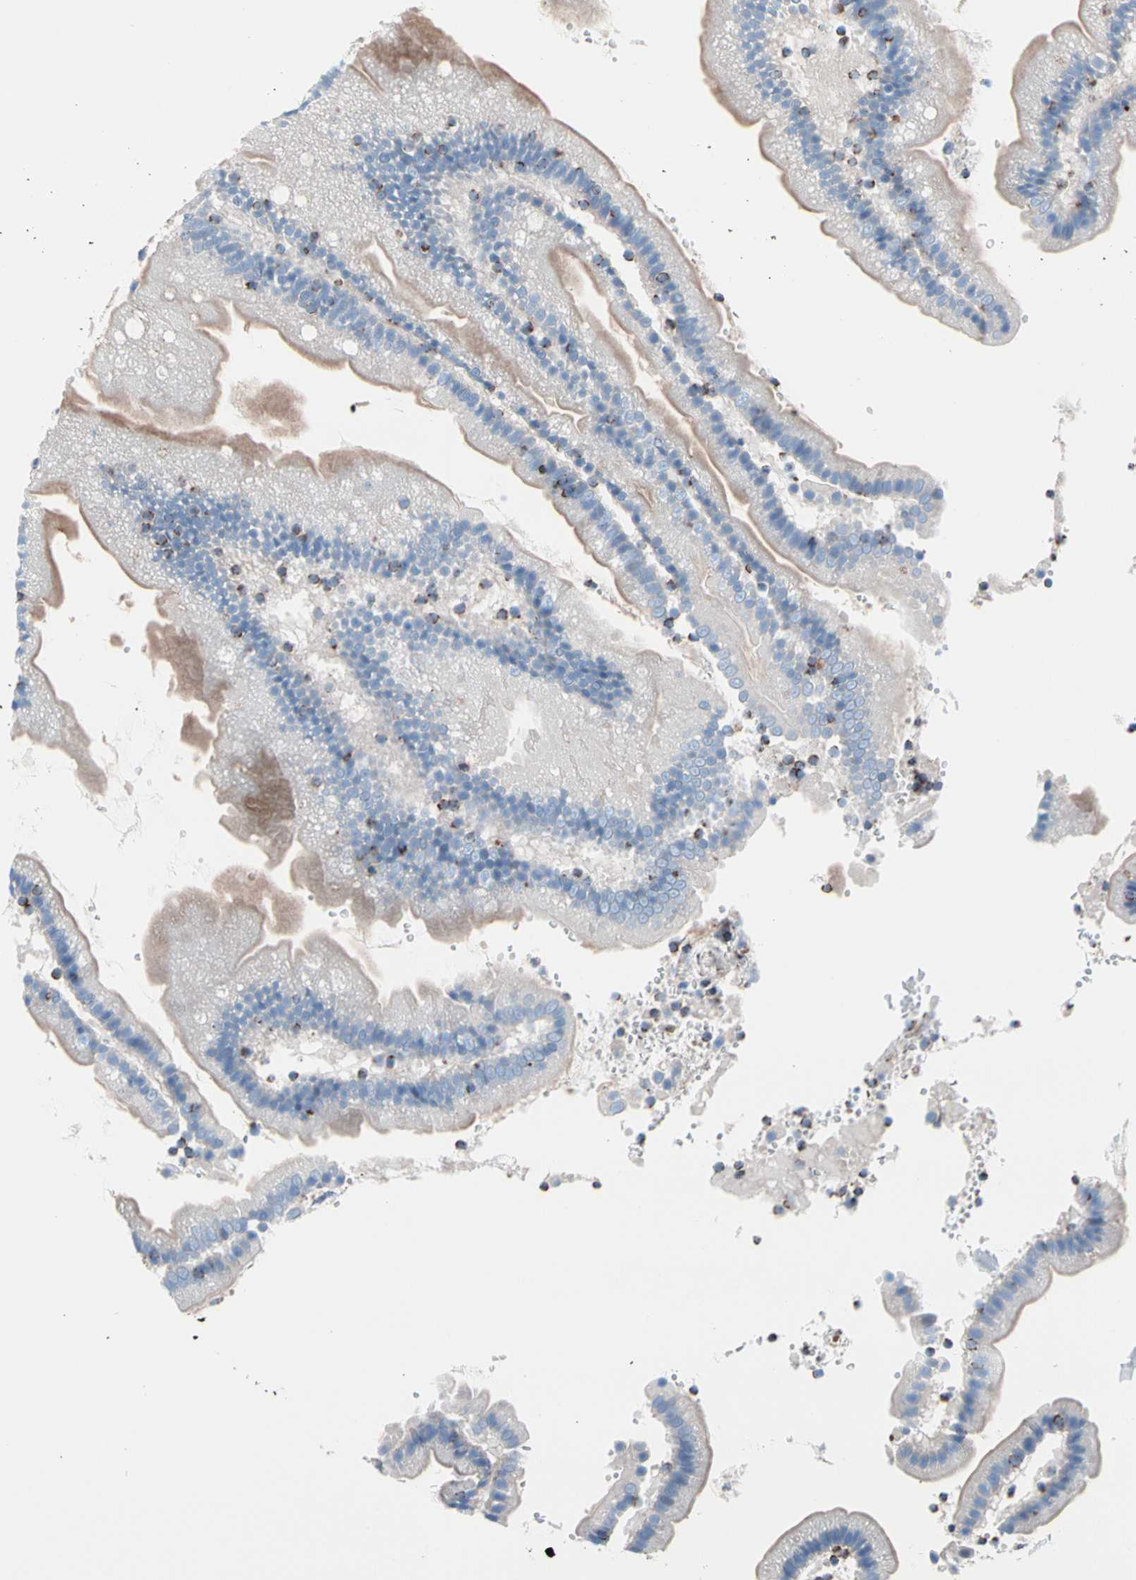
{"staining": {"intensity": "moderate", "quantity": "<25%", "location": "cytoplasmic/membranous"}, "tissue": "duodenum", "cell_type": "Glandular cells", "image_type": "normal", "snomed": [{"axis": "morphology", "description": "Normal tissue, NOS"}, {"axis": "topography", "description": "Duodenum"}], "caption": "Glandular cells demonstrate low levels of moderate cytoplasmic/membranous expression in approximately <25% of cells in benign duodenum.", "gene": "HK1", "patient": {"sex": "male", "age": 66}}